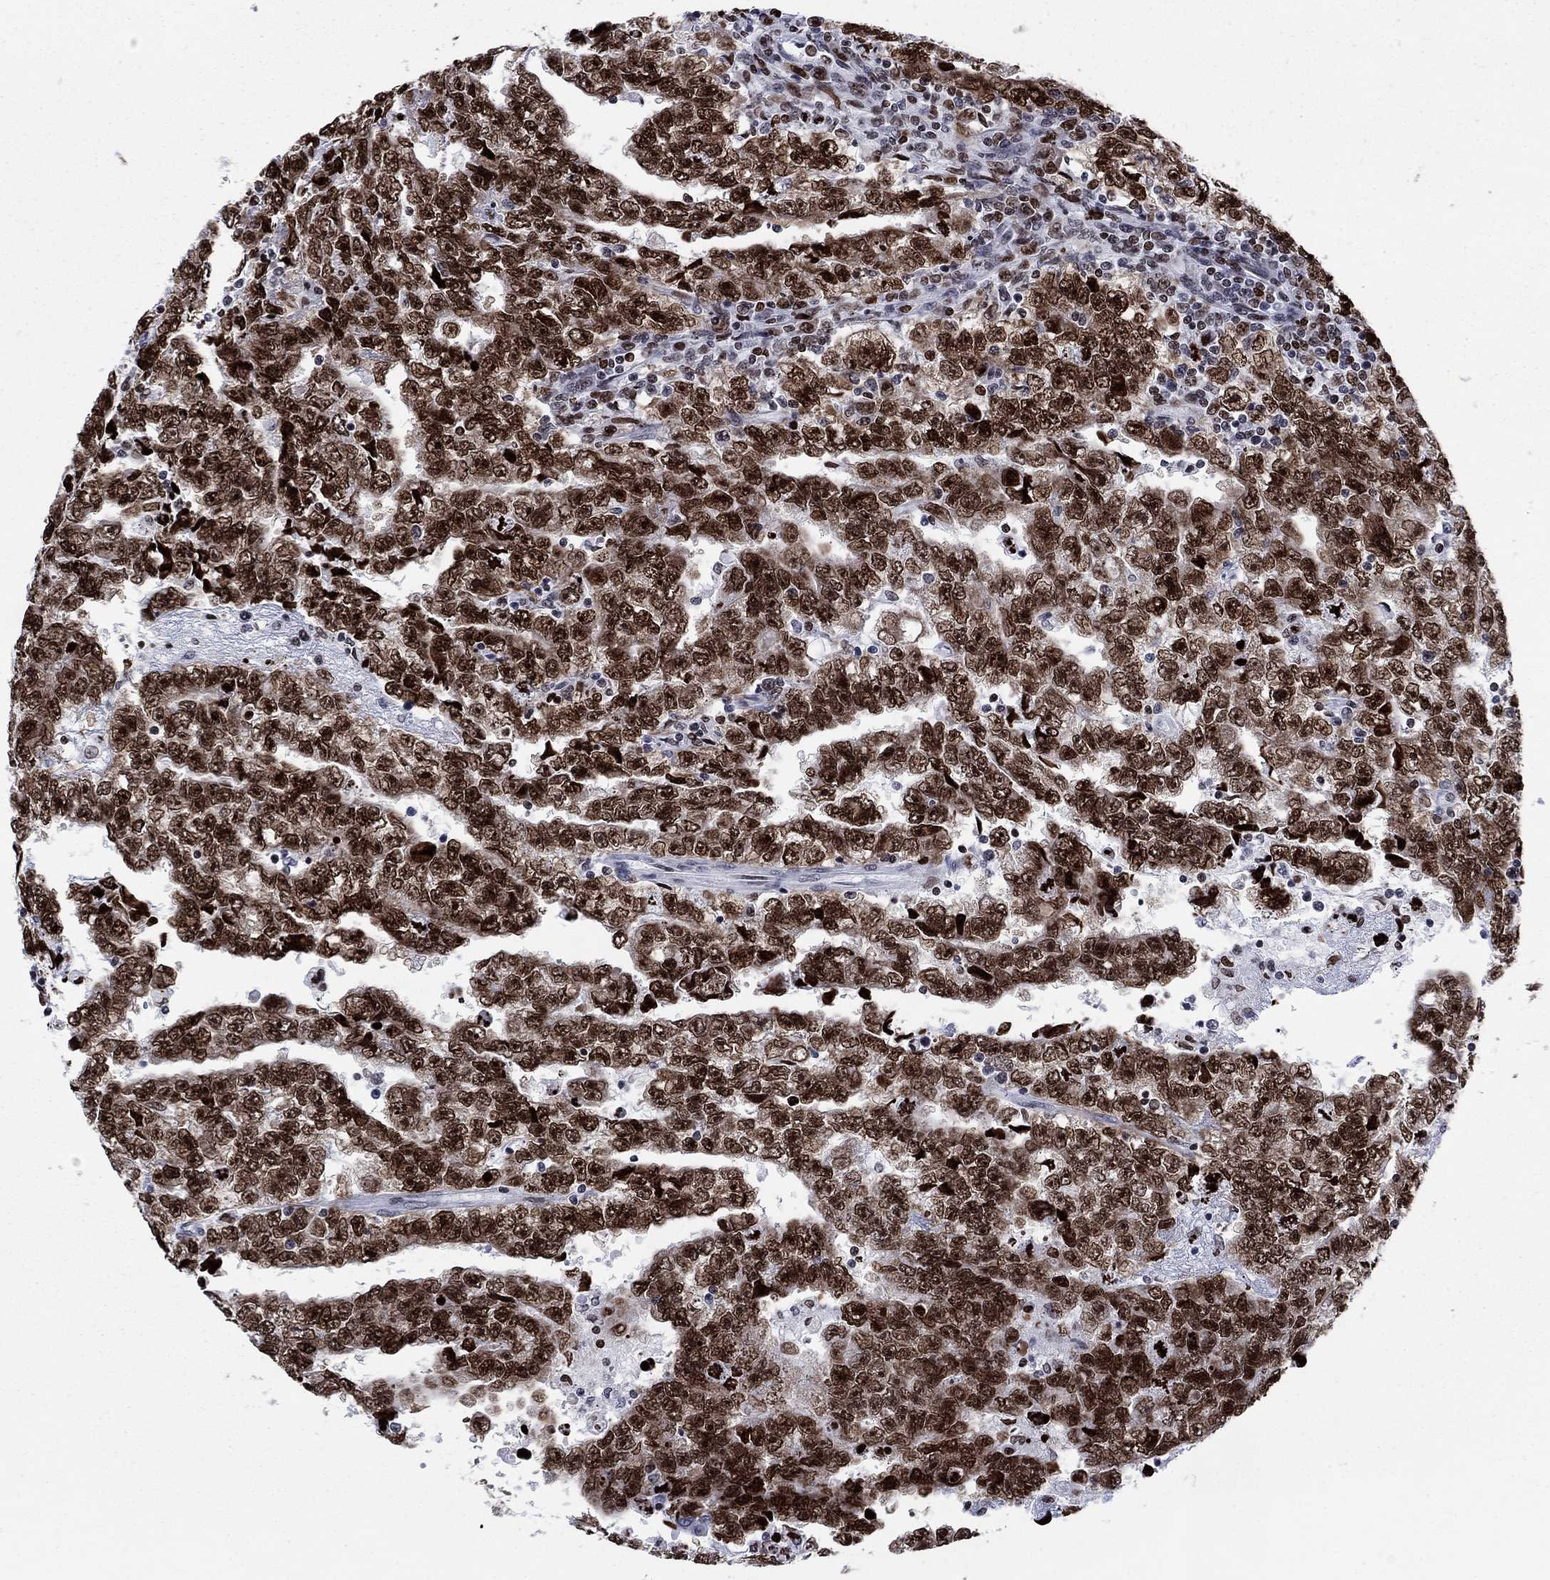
{"staining": {"intensity": "strong", "quantity": ">75%", "location": "nuclear"}, "tissue": "testis cancer", "cell_type": "Tumor cells", "image_type": "cancer", "snomed": [{"axis": "morphology", "description": "Carcinoma, Embryonal, NOS"}, {"axis": "topography", "description": "Testis"}], "caption": "Immunohistochemistry image of neoplastic tissue: human testis cancer (embryonal carcinoma) stained using IHC exhibits high levels of strong protein expression localized specifically in the nuclear of tumor cells, appearing as a nuclear brown color.", "gene": "HMGA1", "patient": {"sex": "male", "age": 25}}